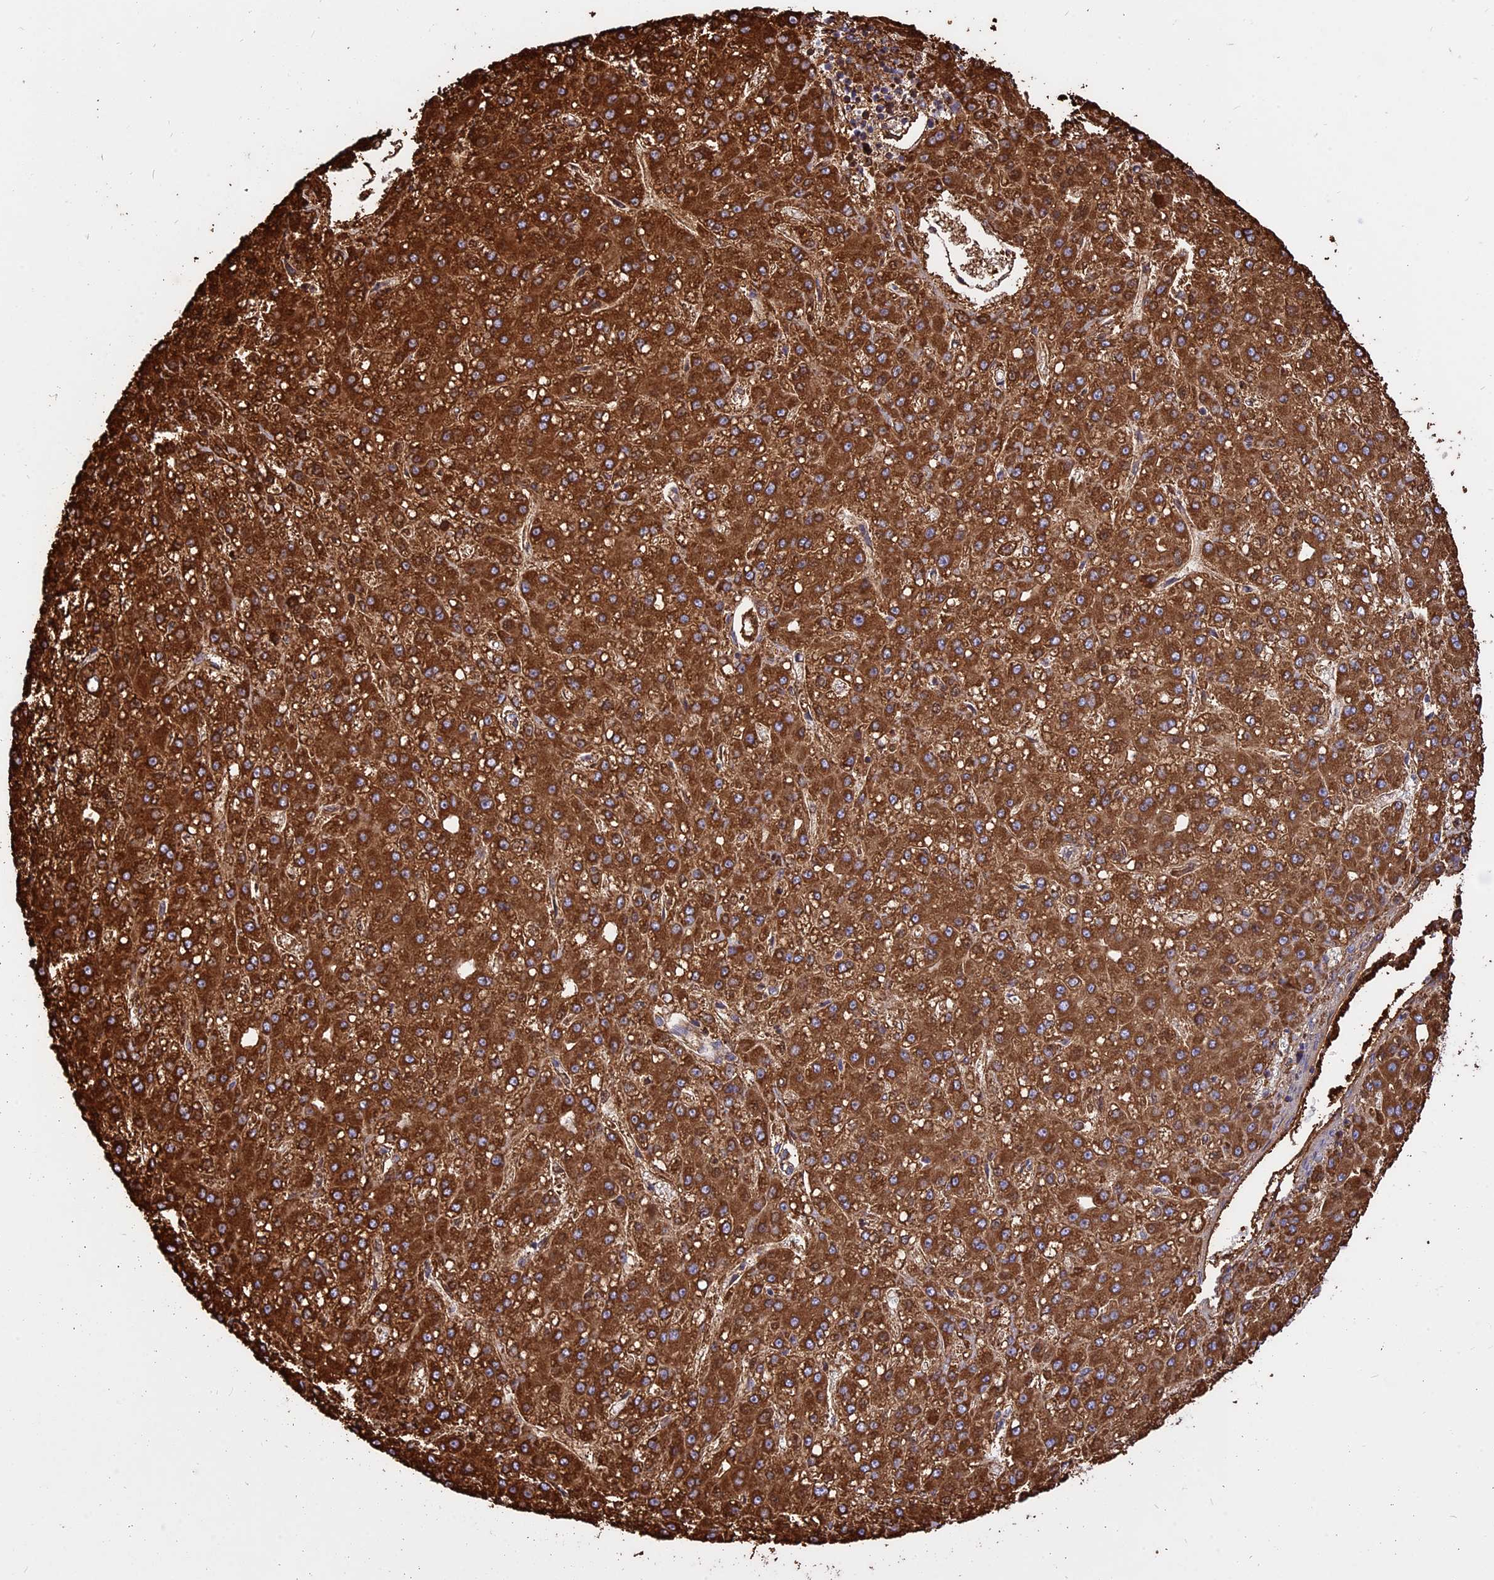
{"staining": {"intensity": "strong", "quantity": ">75%", "location": "cytoplasmic/membranous"}, "tissue": "liver cancer", "cell_type": "Tumor cells", "image_type": "cancer", "snomed": [{"axis": "morphology", "description": "Carcinoma, Hepatocellular, NOS"}, {"axis": "topography", "description": "Liver"}], "caption": "This image displays IHC staining of human liver cancer, with high strong cytoplasmic/membranous expression in about >75% of tumor cells.", "gene": "TTC4", "patient": {"sex": "male", "age": 67}}